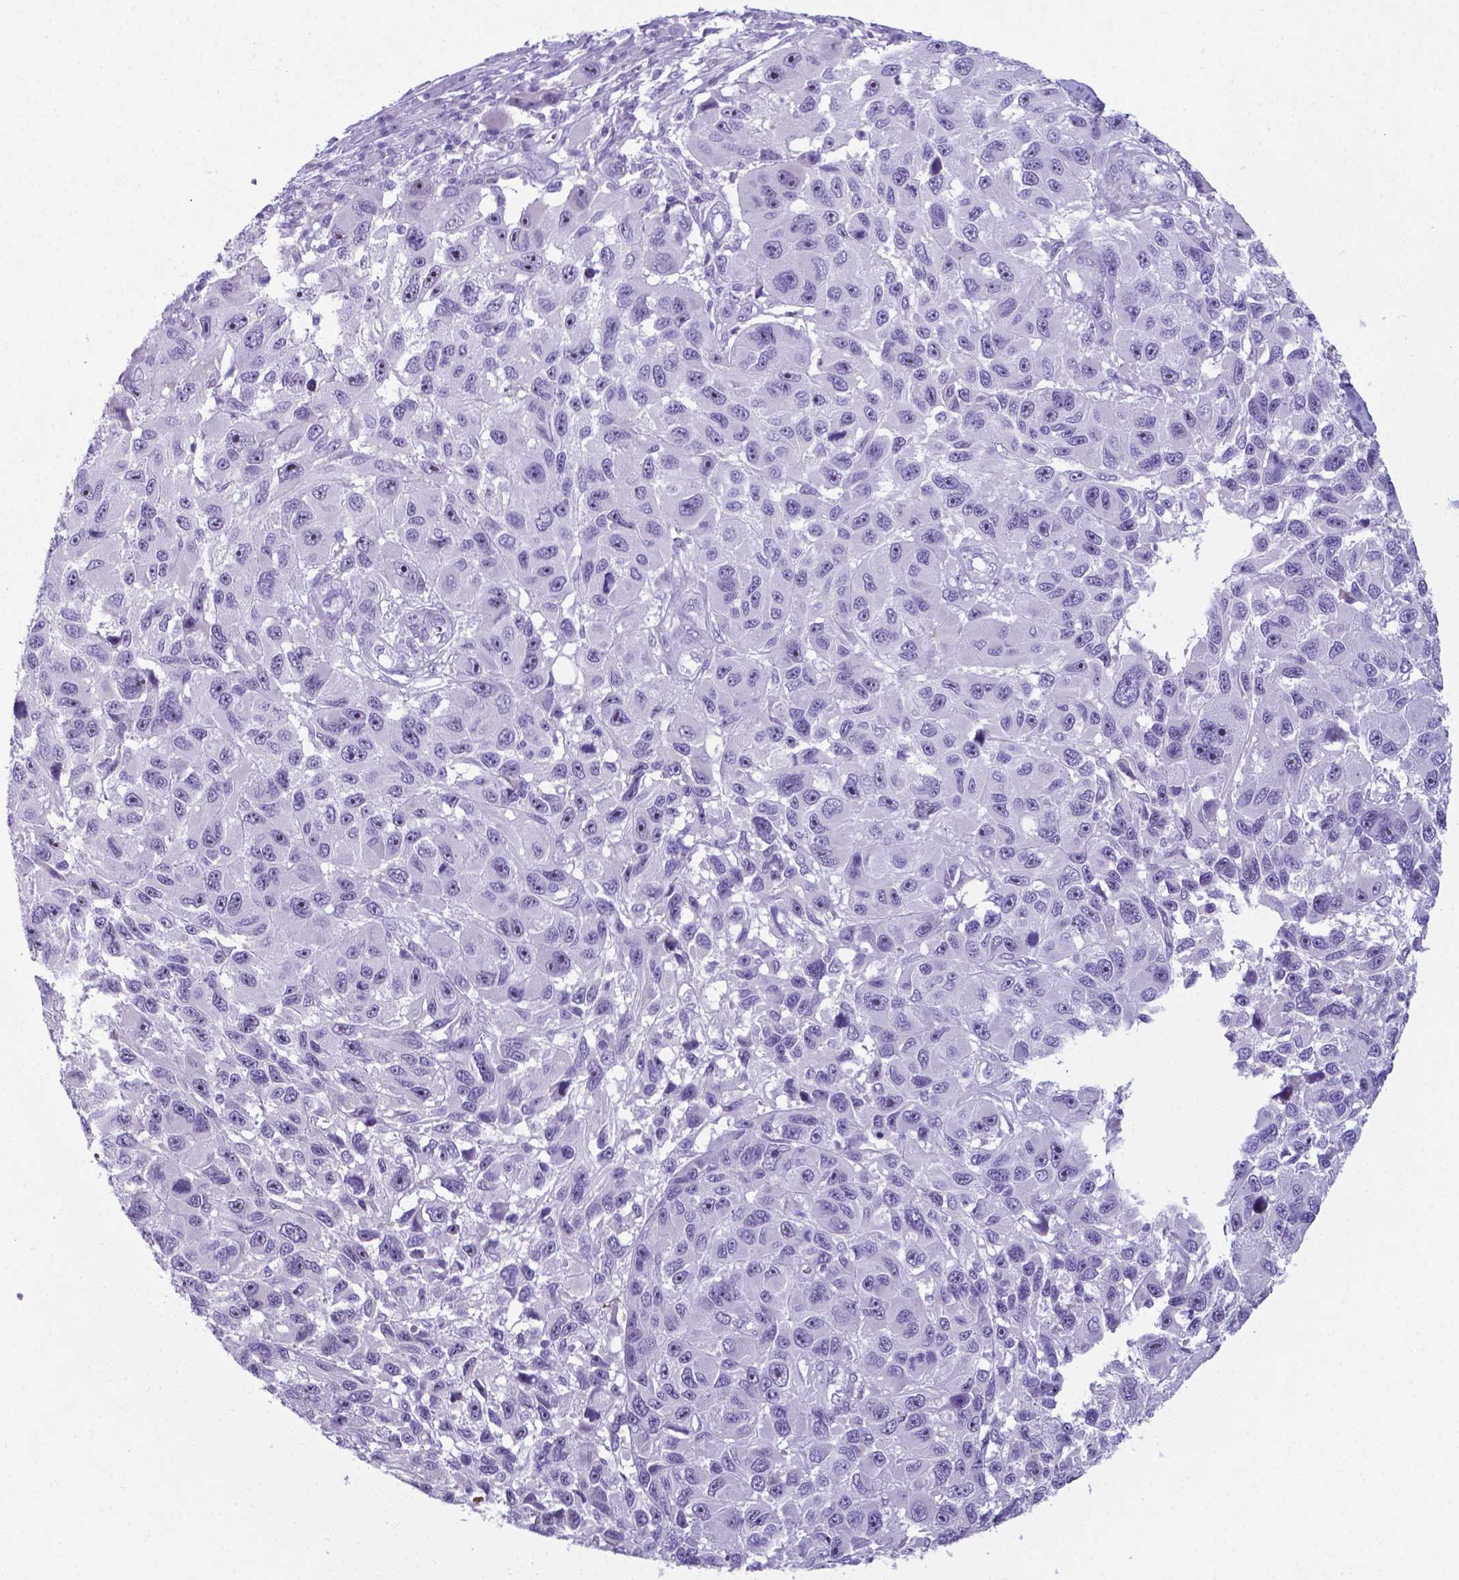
{"staining": {"intensity": "negative", "quantity": "none", "location": "none"}, "tissue": "melanoma", "cell_type": "Tumor cells", "image_type": "cancer", "snomed": [{"axis": "morphology", "description": "Malignant melanoma, NOS"}, {"axis": "topography", "description": "Skin"}], "caption": "Malignant melanoma was stained to show a protein in brown. There is no significant staining in tumor cells.", "gene": "AP5B1", "patient": {"sex": "male", "age": 53}}